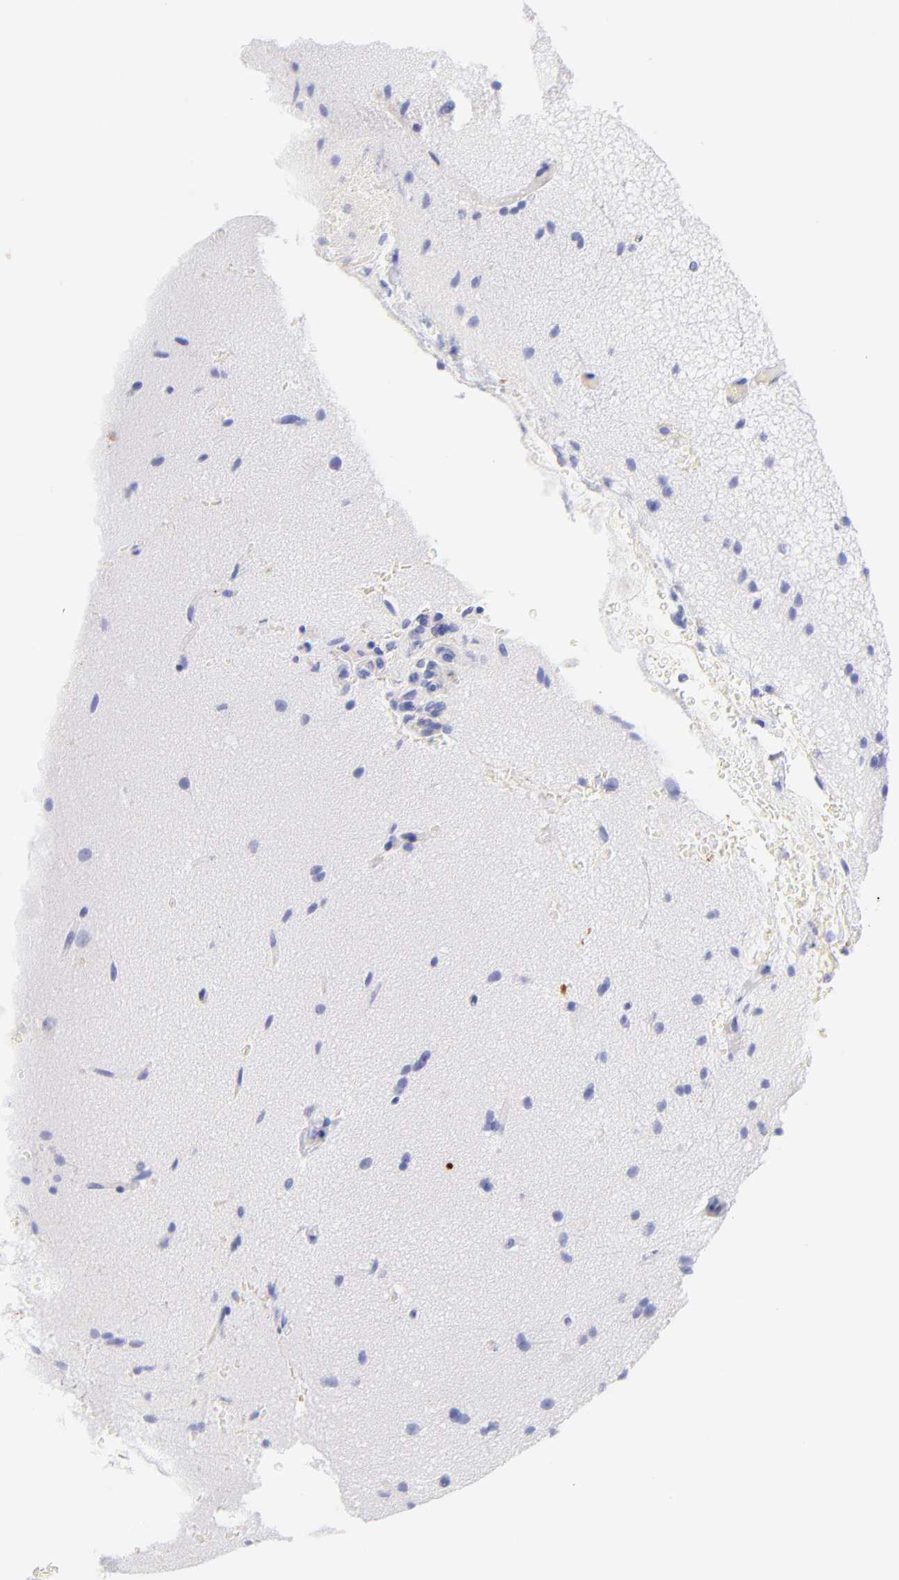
{"staining": {"intensity": "negative", "quantity": "none", "location": "none"}, "tissue": "glioma", "cell_type": "Tumor cells", "image_type": "cancer", "snomed": [{"axis": "morphology", "description": "Glioma, malignant, Low grade"}, {"axis": "topography", "description": "Cerebral cortex"}], "caption": "There is no significant expression in tumor cells of malignant glioma (low-grade). (DAB immunohistochemistry (IHC) with hematoxylin counter stain).", "gene": "FRMPD3", "patient": {"sex": "female", "age": 47}}